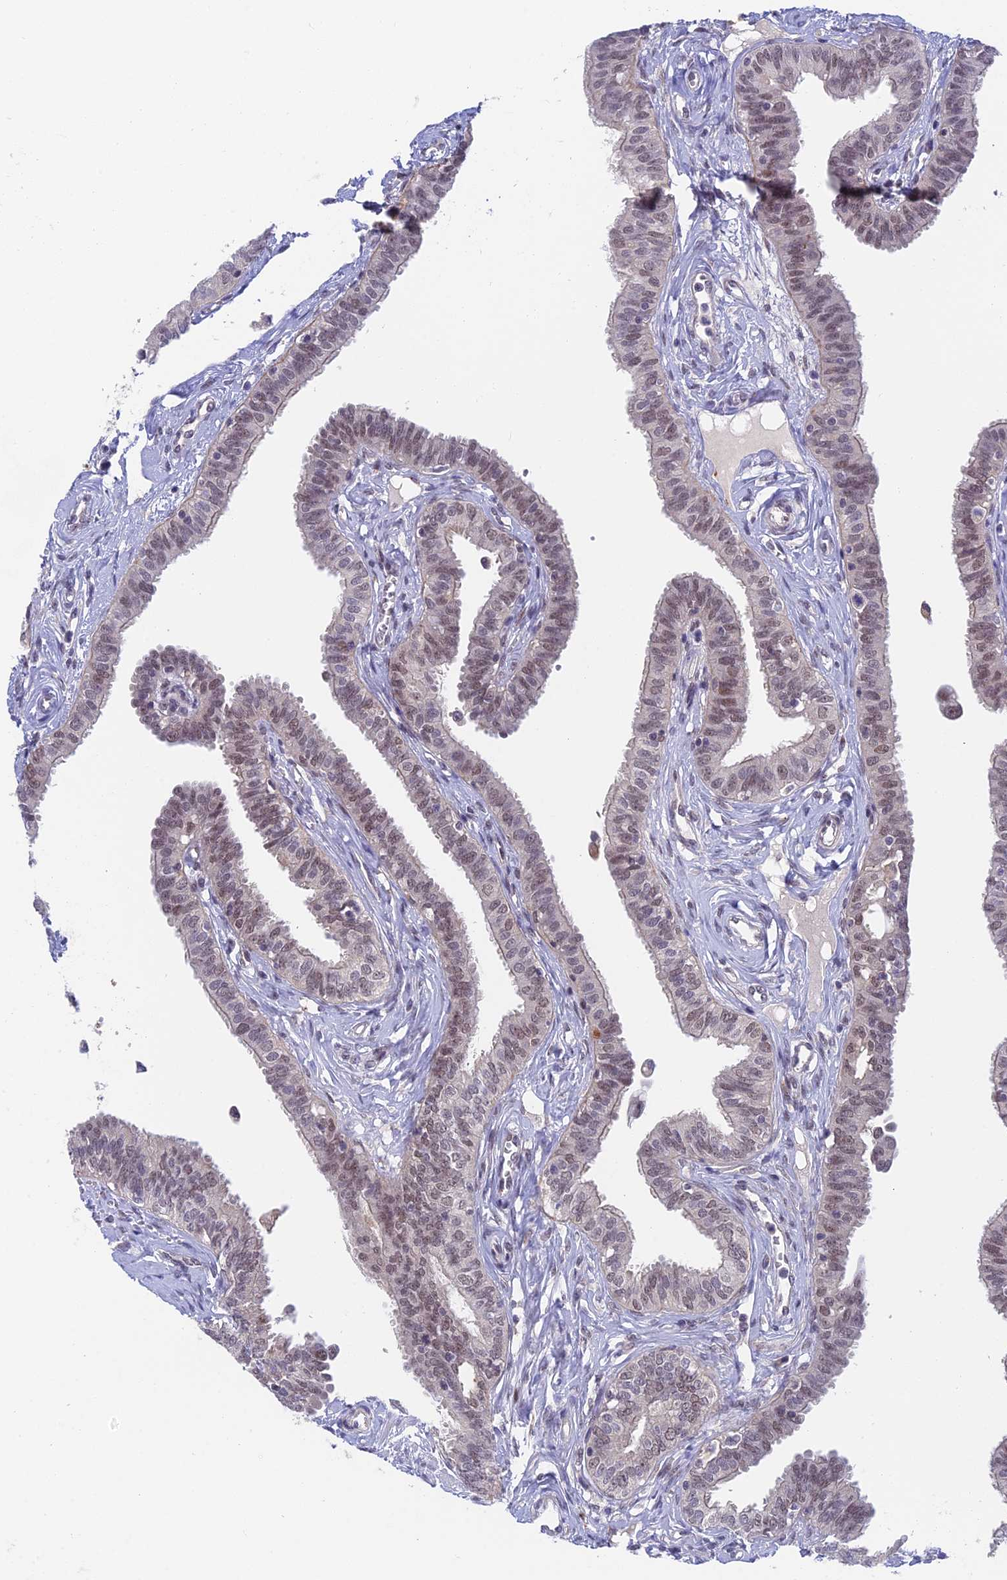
{"staining": {"intensity": "weak", "quantity": "25%-75%", "location": "cytoplasmic/membranous,nuclear"}, "tissue": "fallopian tube", "cell_type": "Glandular cells", "image_type": "normal", "snomed": [{"axis": "morphology", "description": "Normal tissue, NOS"}, {"axis": "morphology", "description": "Carcinoma, NOS"}, {"axis": "topography", "description": "Fallopian tube"}, {"axis": "topography", "description": "Ovary"}], "caption": "High-power microscopy captured an IHC micrograph of unremarkable fallopian tube, revealing weak cytoplasmic/membranous,nuclear expression in approximately 25%-75% of glandular cells.", "gene": "NSMCE1", "patient": {"sex": "female", "age": 59}}